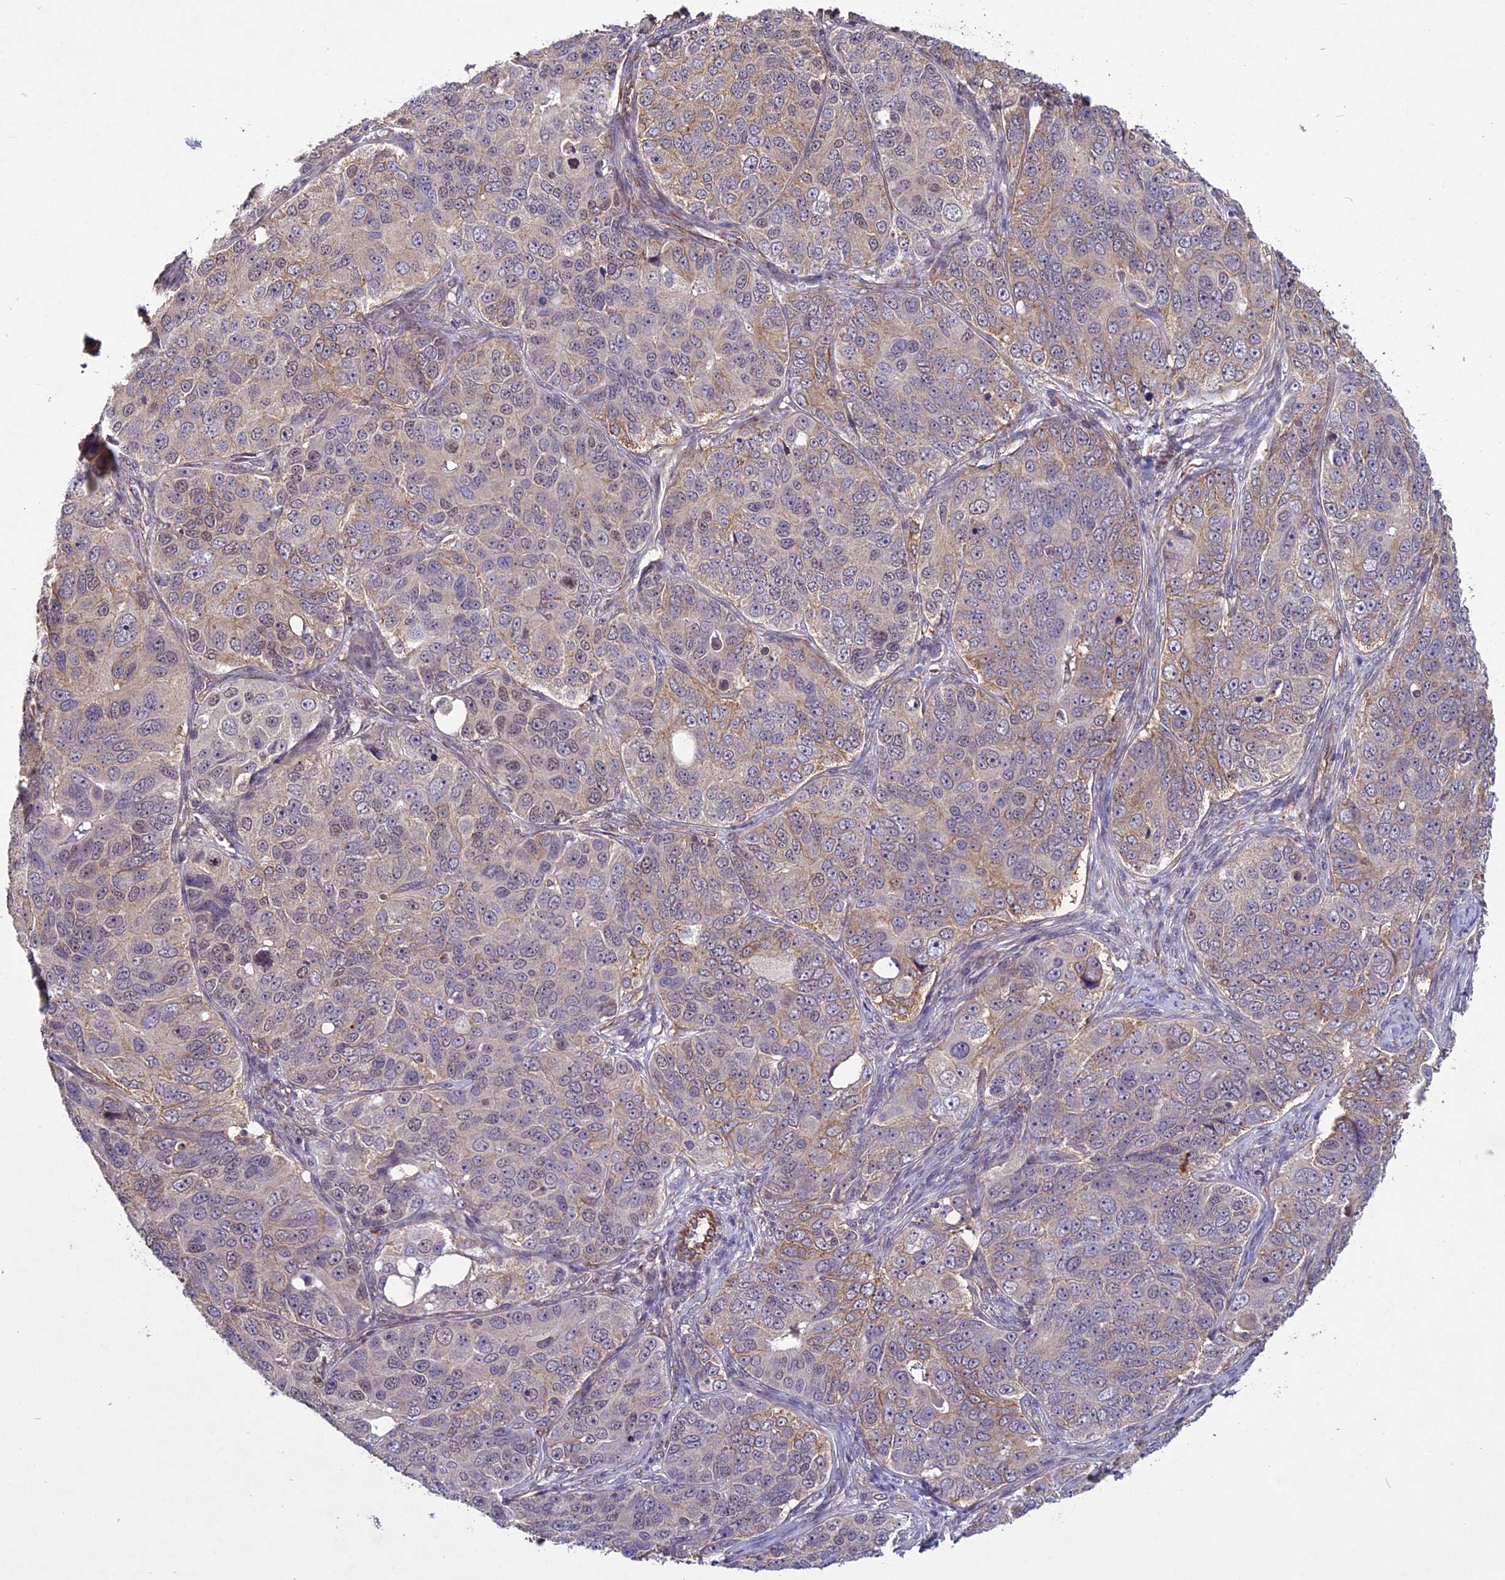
{"staining": {"intensity": "weak", "quantity": "<25%", "location": "cytoplasmic/membranous"}, "tissue": "ovarian cancer", "cell_type": "Tumor cells", "image_type": "cancer", "snomed": [{"axis": "morphology", "description": "Carcinoma, endometroid"}, {"axis": "topography", "description": "Ovary"}], "caption": "IHC micrograph of ovarian cancer (endometroid carcinoma) stained for a protein (brown), which reveals no staining in tumor cells. (Stains: DAB (3,3'-diaminobenzidine) immunohistochemistry (IHC) with hematoxylin counter stain, Microscopy: brightfield microscopy at high magnification).", "gene": "C3orf70", "patient": {"sex": "female", "age": 51}}